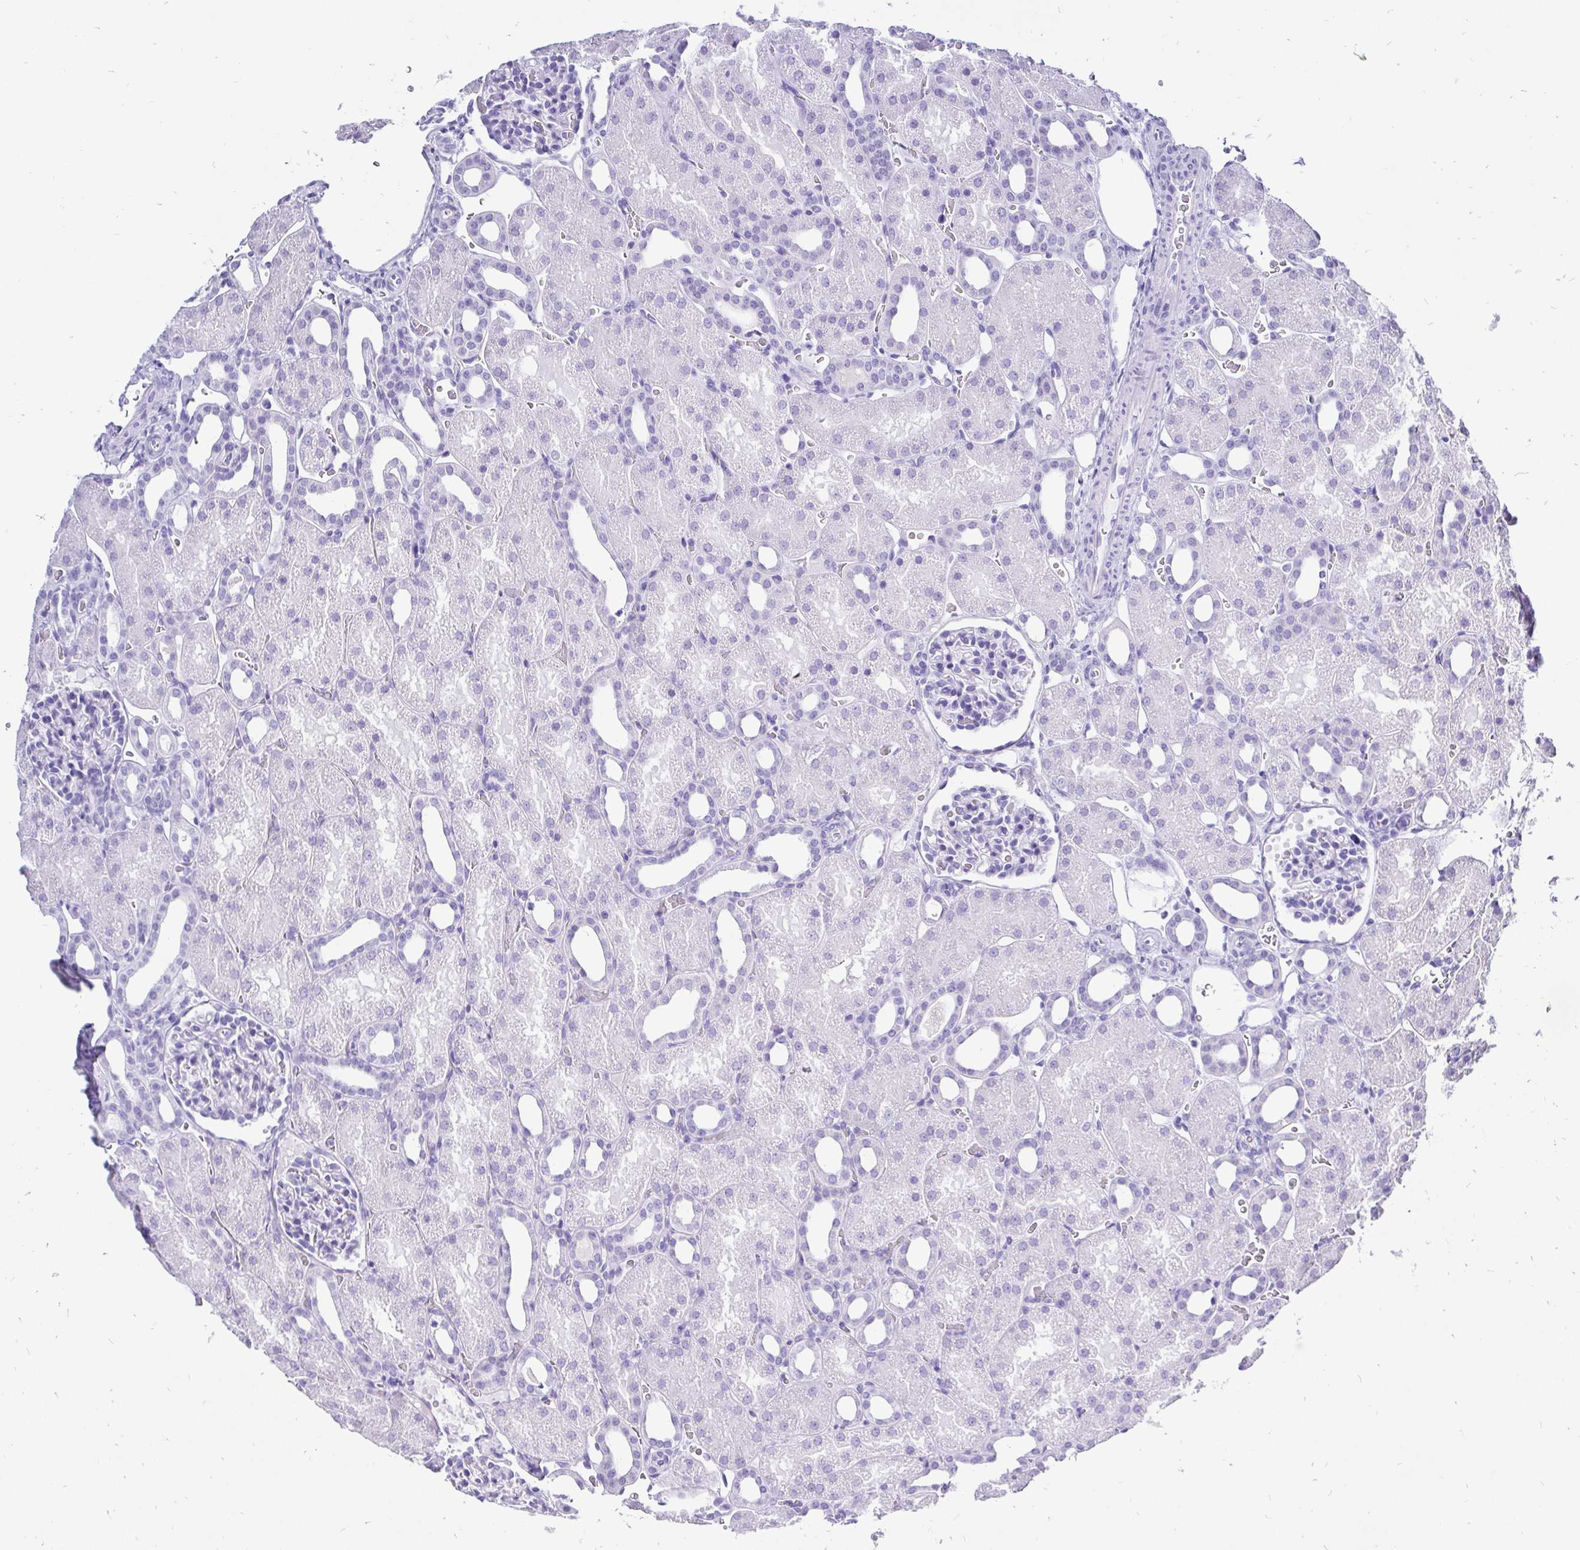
{"staining": {"intensity": "negative", "quantity": "none", "location": "none"}, "tissue": "kidney", "cell_type": "Cells in glomeruli", "image_type": "normal", "snomed": [{"axis": "morphology", "description": "Normal tissue, NOS"}, {"axis": "topography", "description": "Kidney"}], "caption": "The immunohistochemistry image has no significant expression in cells in glomeruli of kidney.", "gene": "KRT13", "patient": {"sex": "male", "age": 2}}